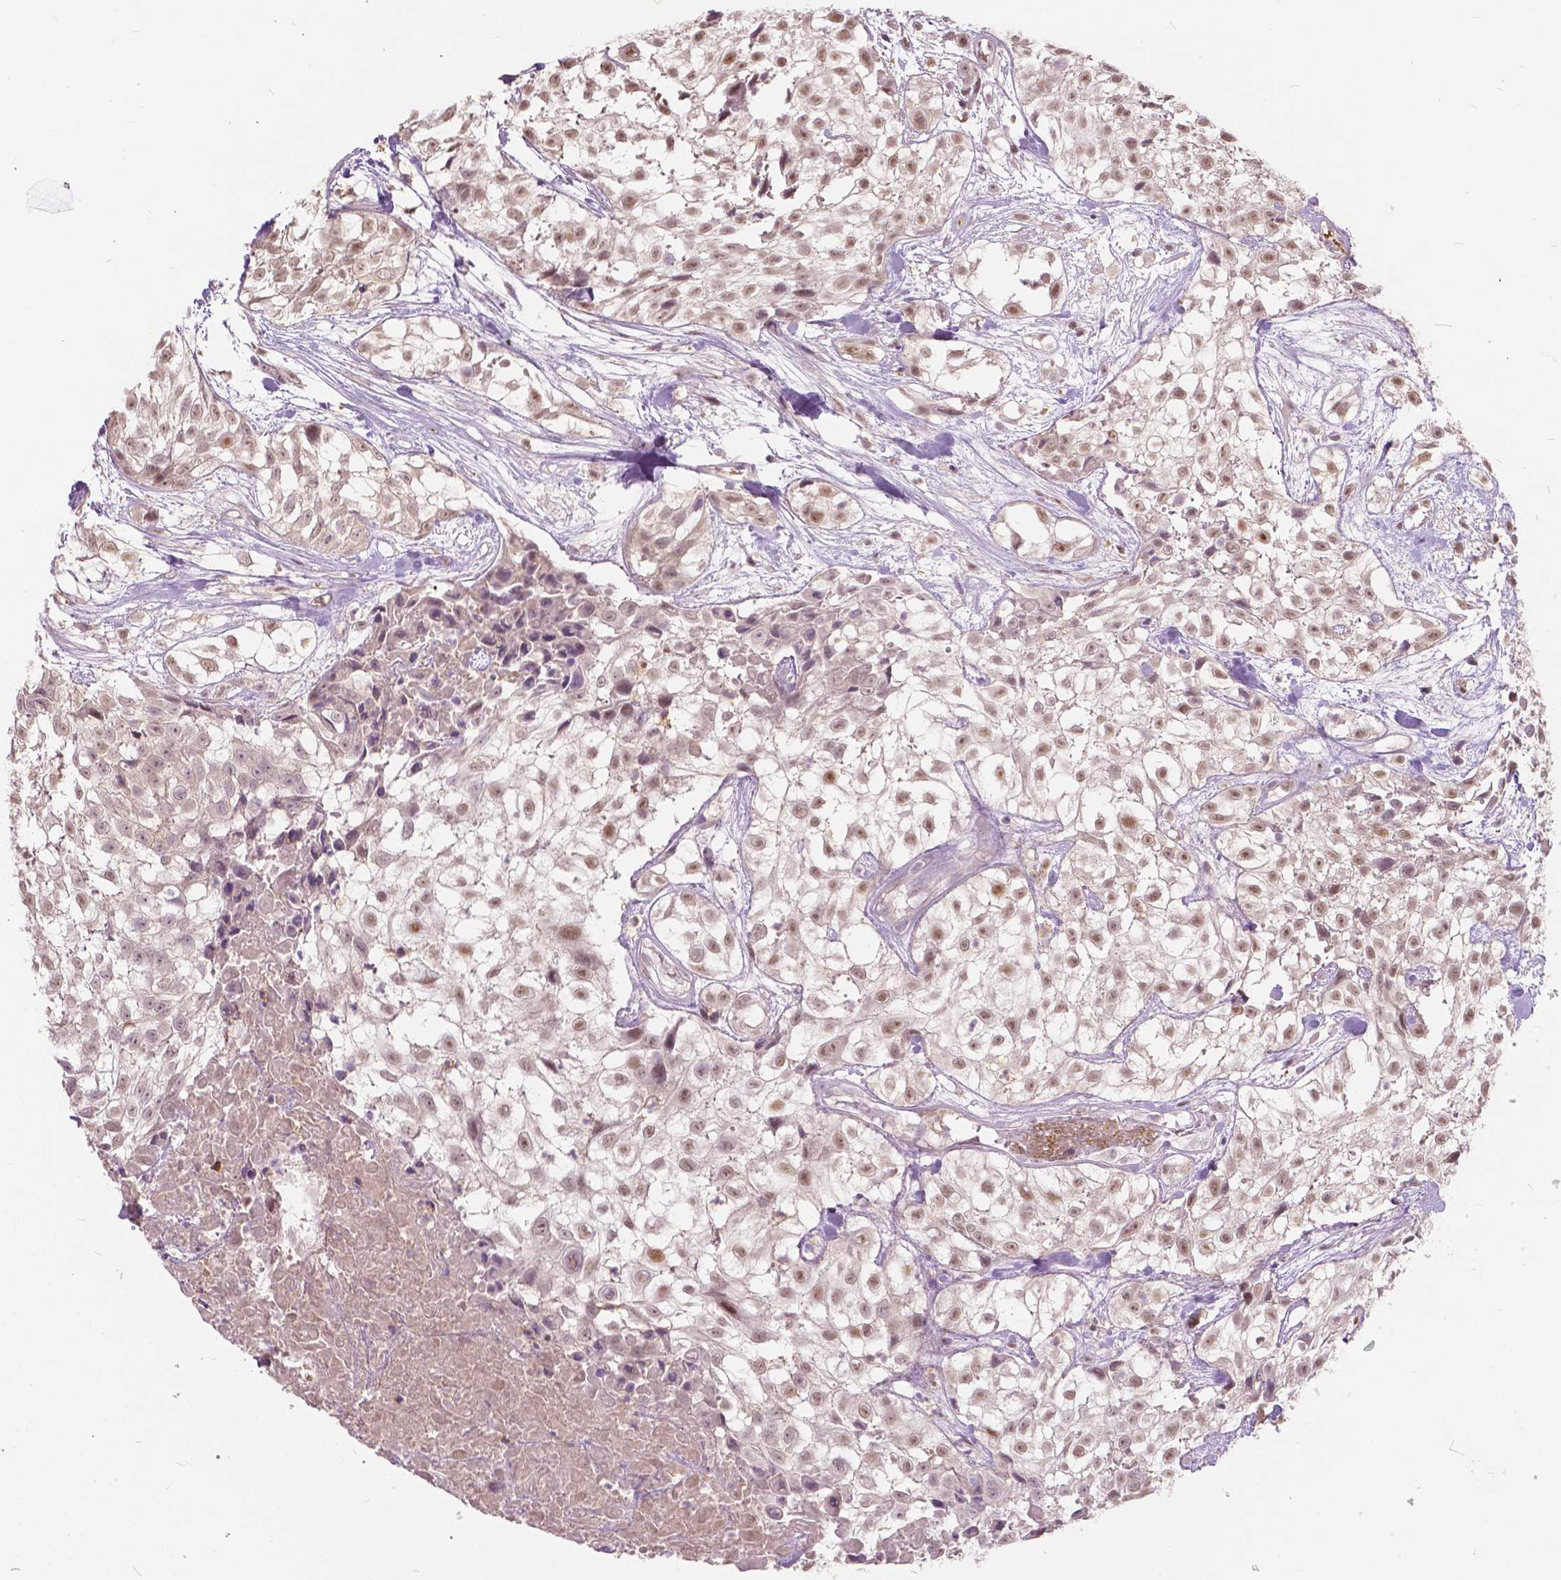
{"staining": {"intensity": "weak", "quantity": ">75%", "location": "nuclear"}, "tissue": "urothelial cancer", "cell_type": "Tumor cells", "image_type": "cancer", "snomed": [{"axis": "morphology", "description": "Urothelial carcinoma, High grade"}, {"axis": "topography", "description": "Urinary bladder"}], "caption": "This photomicrograph shows immunohistochemistry (IHC) staining of human urothelial cancer, with low weak nuclear positivity in approximately >75% of tumor cells.", "gene": "DLX6", "patient": {"sex": "male", "age": 56}}